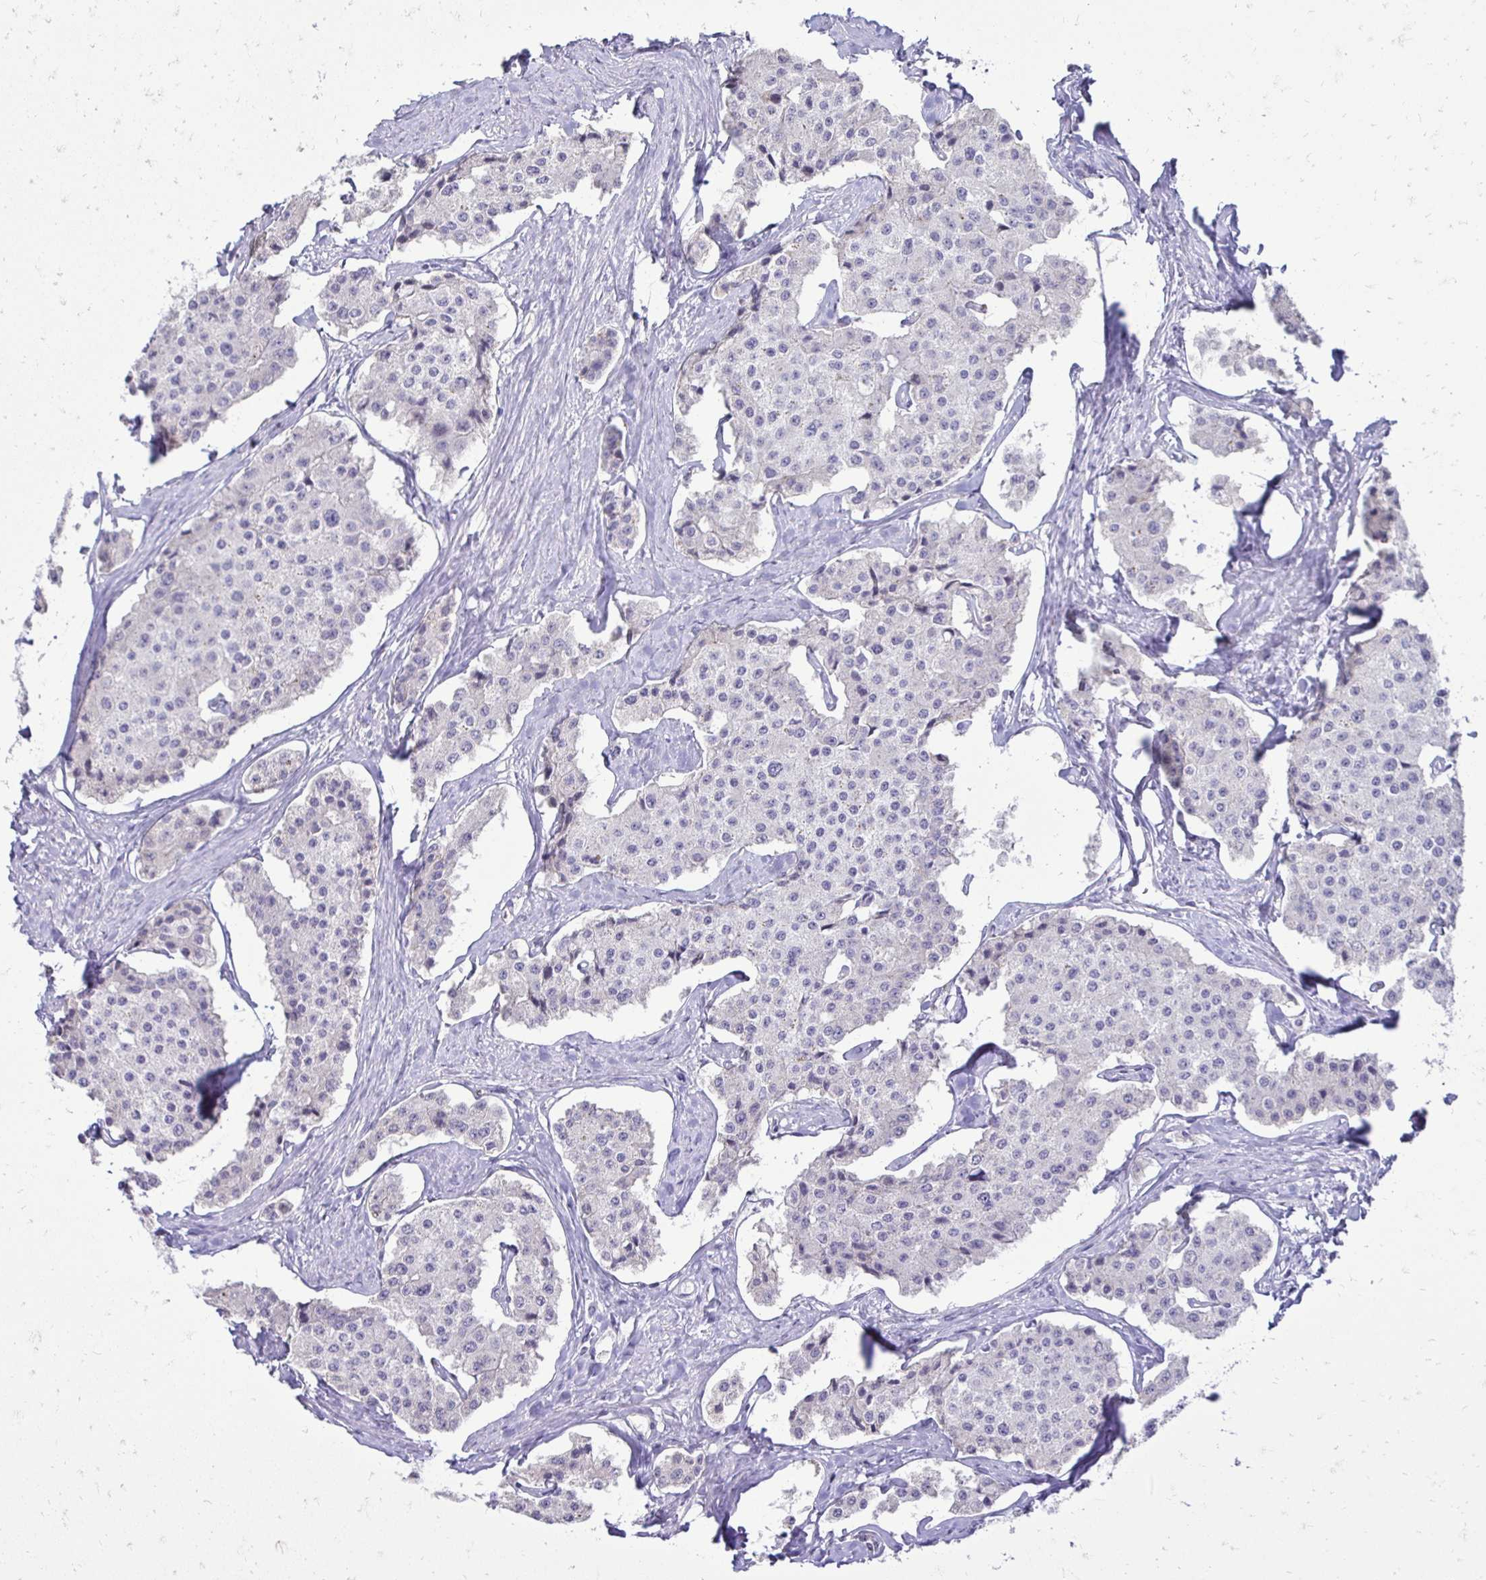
{"staining": {"intensity": "negative", "quantity": "none", "location": "none"}, "tissue": "carcinoid", "cell_type": "Tumor cells", "image_type": "cancer", "snomed": [{"axis": "morphology", "description": "Carcinoid, malignant, NOS"}, {"axis": "topography", "description": "Small intestine"}], "caption": "DAB (3,3'-diaminobenzidine) immunohistochemical staining of carcinoid reveals no significant expression in tumor cells. The staining is performed using DAB brown chromogen with nuclei counter-stained in using hematoxylin.", "gene": "GAS2", "patient": {"sex": "female", "age": 65}}